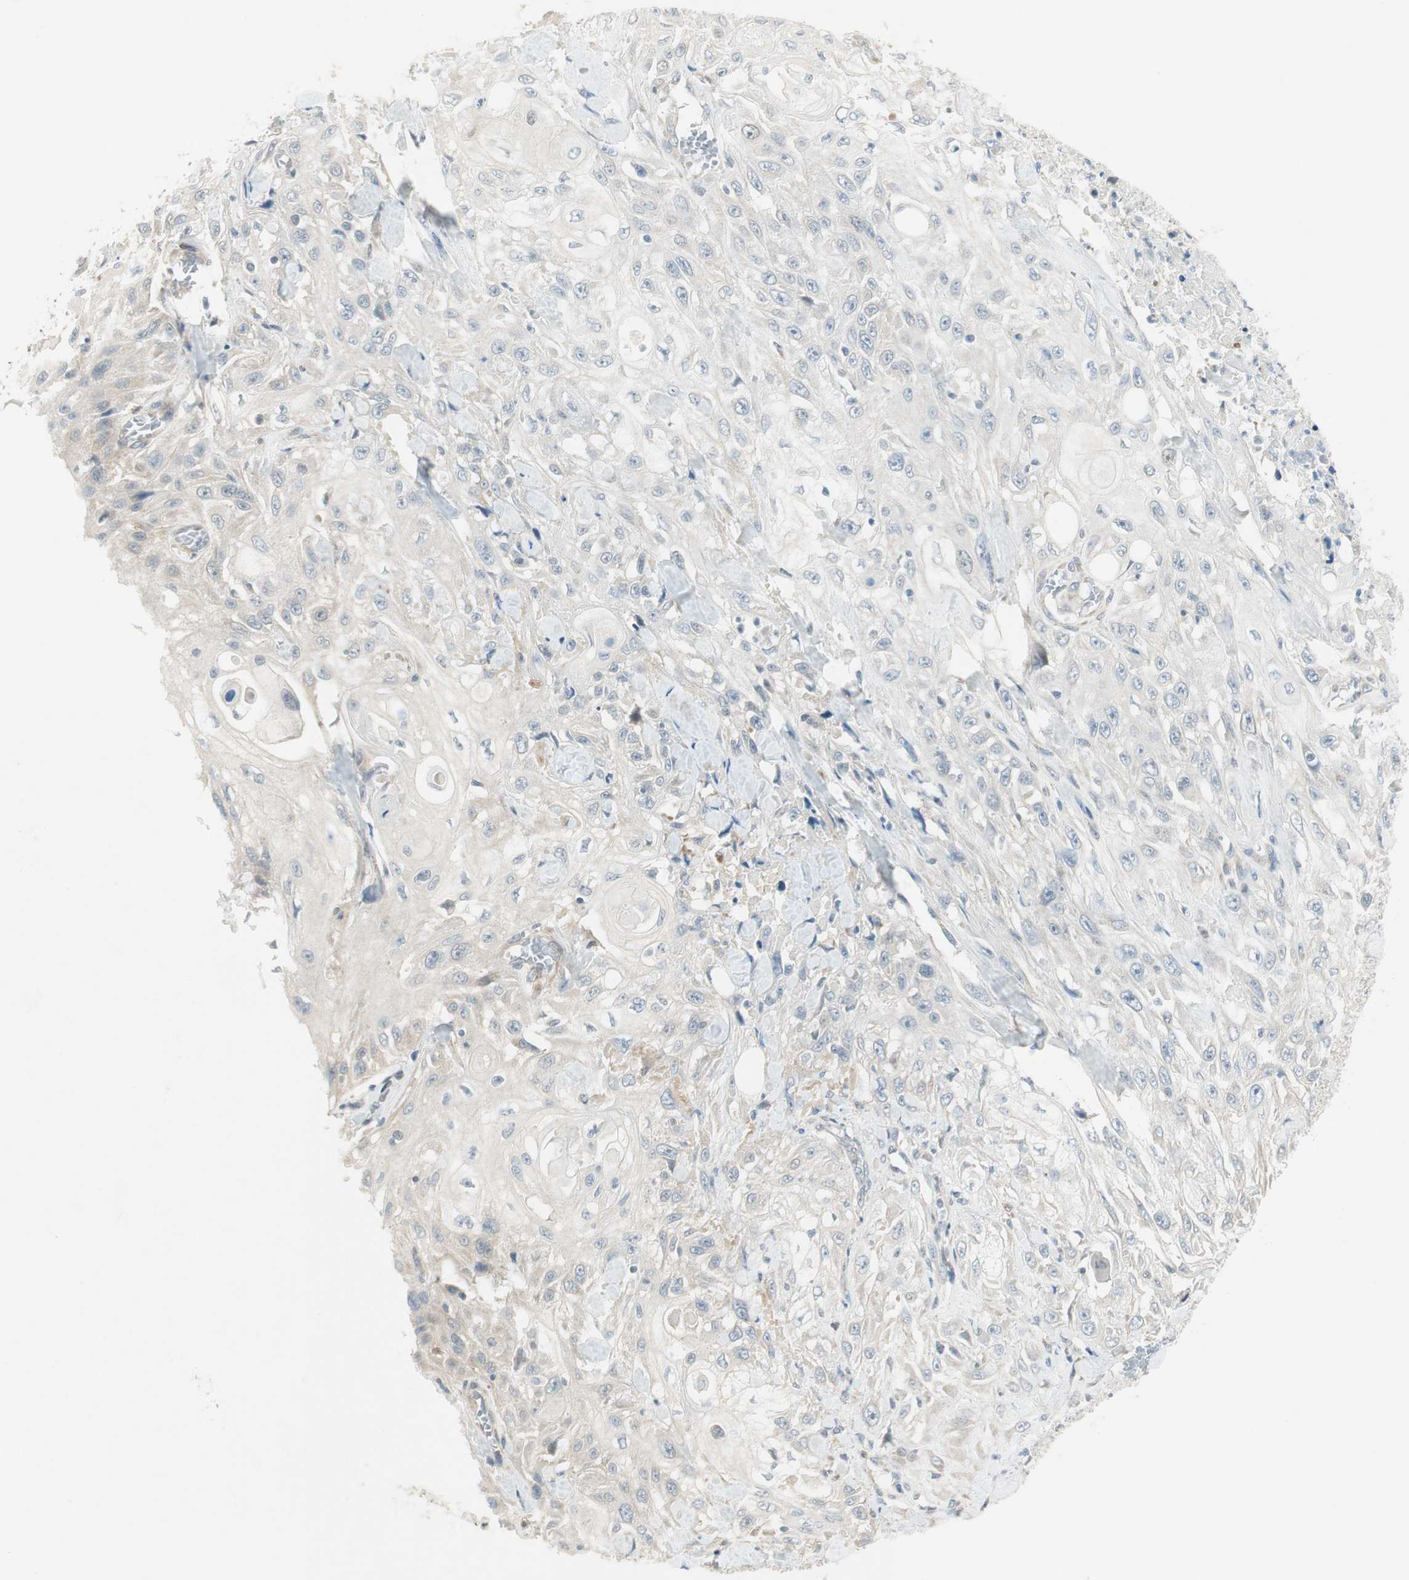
{"staining": {"intensity": "negative", "quantity": "none", "location": "none"}, "tissue": "skin cancer", "cell_type": "Tumor cells", "image_type": "cancer", "snomed": [{"axis": "morphology", "description": "Squamous cell carcinoma, NOS"}, {"axis": "morphology", "description": "Squamous cell carcinoma, metastatic, NOS"}, {"axis": "topography", "description": "Skin"}, {"axis": "topography", "description": "Lymph node"}], "caption": "An immunohistochemistry micrograph of skin cancer (squamous cell carcinoma) is shown. There is no staining in tumor cells of skin cancer (squamous cell carcinoma).", "gene": "STON1-GTF2A1L", "patient": {"sex": "male", "age": 75}}